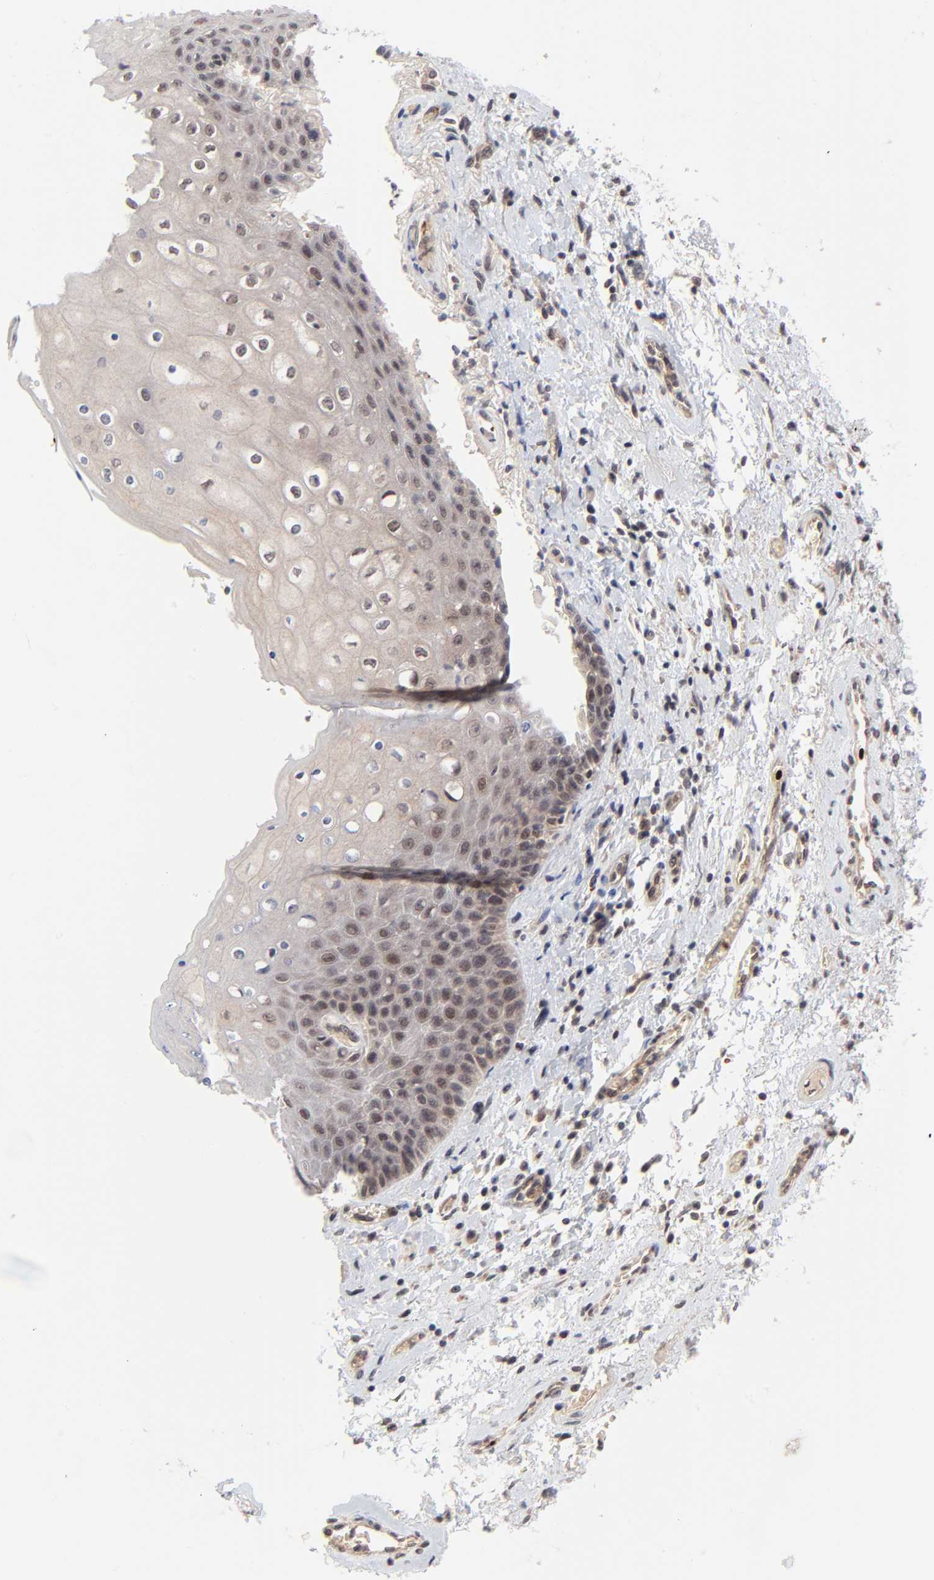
{"staining": {"intensity": "weak", "quantity": "25%-75%", "location": "cytoplasmic/membranous,nuclear"}, "tissue": "skin", "cell_type": "Epidermal cells", "image_type": "normal", "snomed": [{"axis": "morphology", "description": "Normal tissue, NOS"}, {"axis": "topography", "description": "Anal"}], "caption": "Unremarkable skin was stained to show a protein in brown. There is low levels of weak cytoplasmic/membranous,nuclear positivity in approximately 25%-75% of epidermal cells.", "gene": "CASP10", "patient": {"sex": "female", "age": 46}}